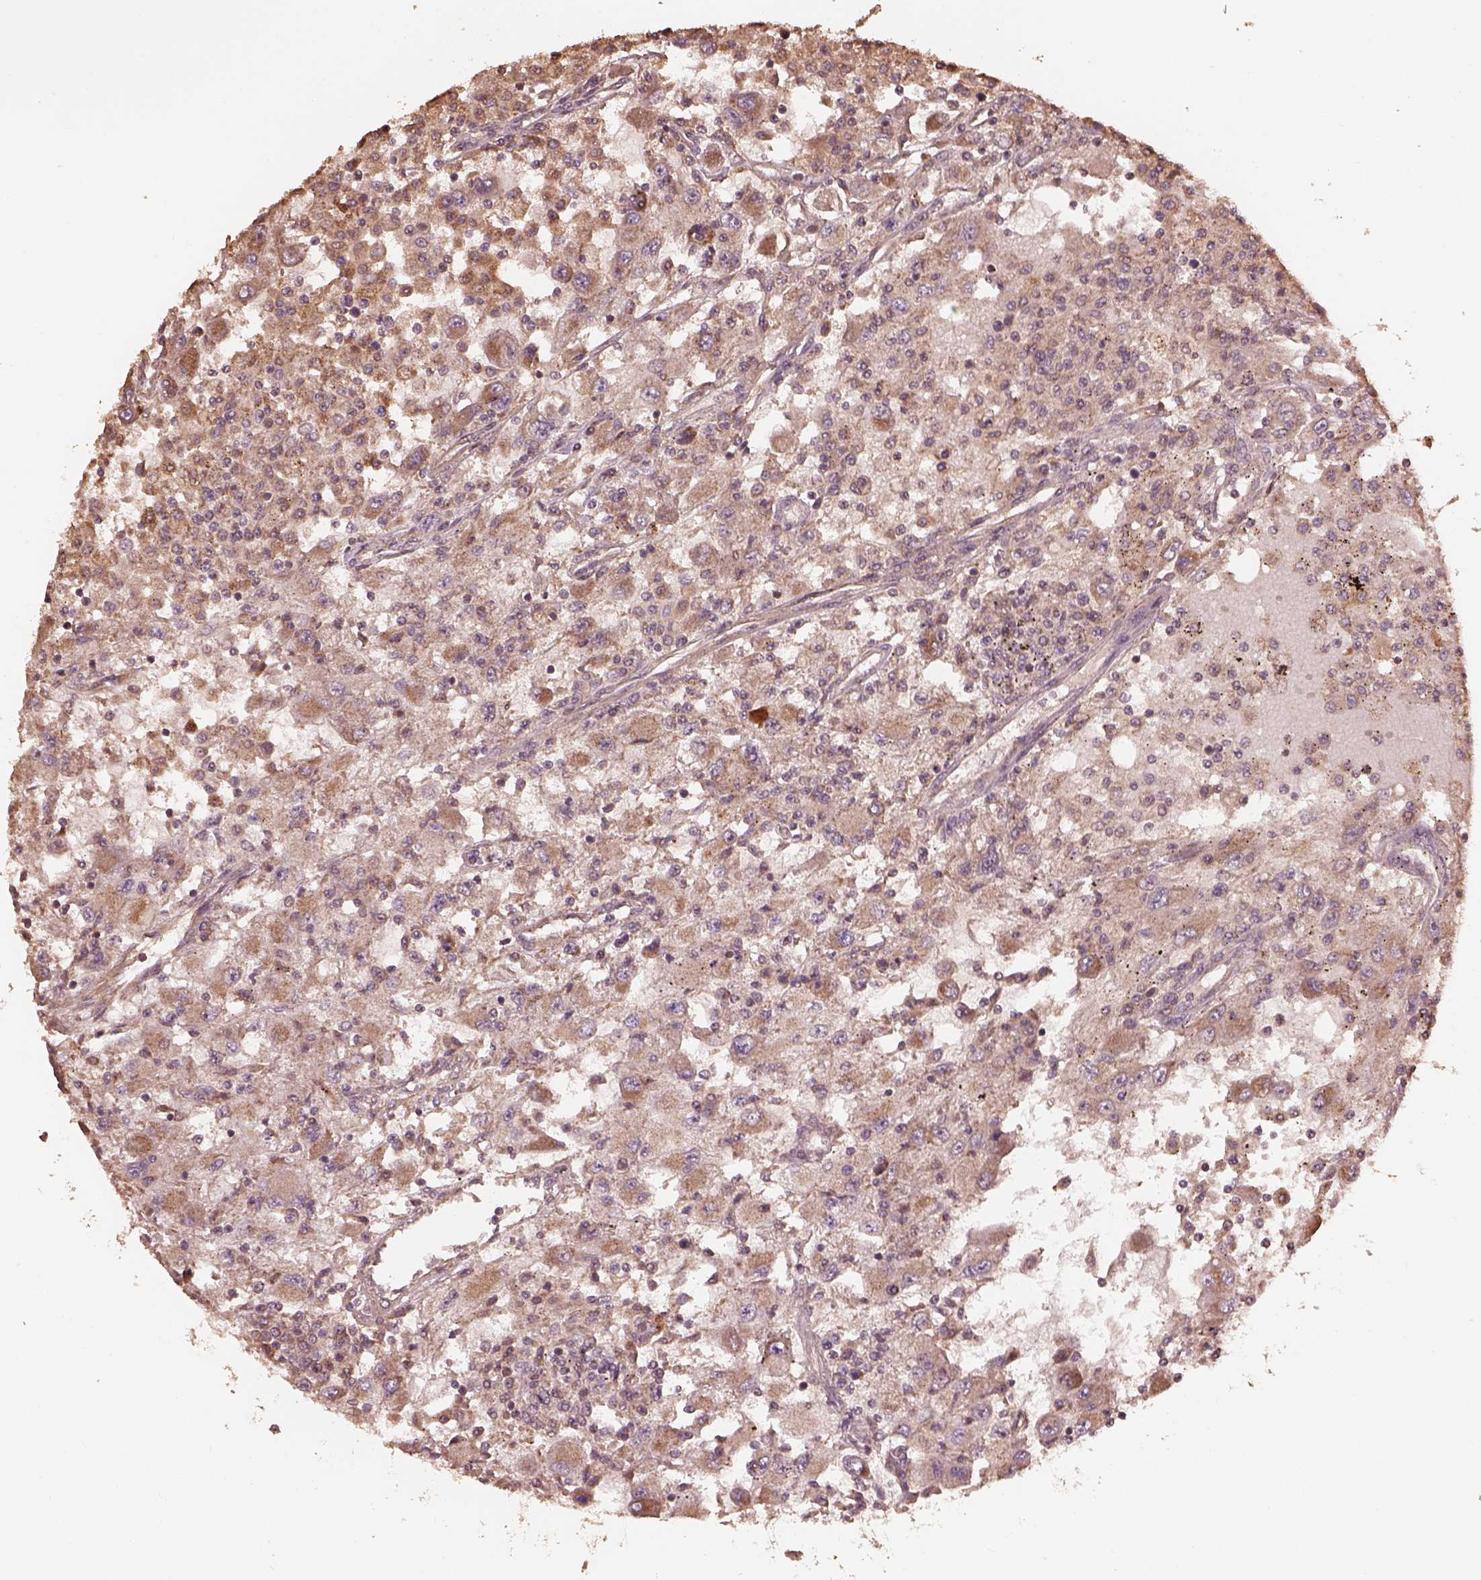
{"staining": {"intensity": "moderate", "quantity": ">75%", "location": "cytoplasmic/membranous"}, "tissue": "renal cancer", "cell_type": "Tumor cells", "image_type": "cancer", "snomed": [{"axis": "morphology", "description": "Adenocarcinoma, NOS"}, {"axis": "topography", "description": "Kidney"}], "caption": "A brown stain shows moderate cytoplasmic/membranous positivity of a protein in renal adenocarcinoma tumor cells. The protein is stained brown, and the nuclei are stained in blue (DAB IHC with brightfield microscopy, high magnification).", "gene": "METTL4", "patient": {"sex": "female", "age": 67}}